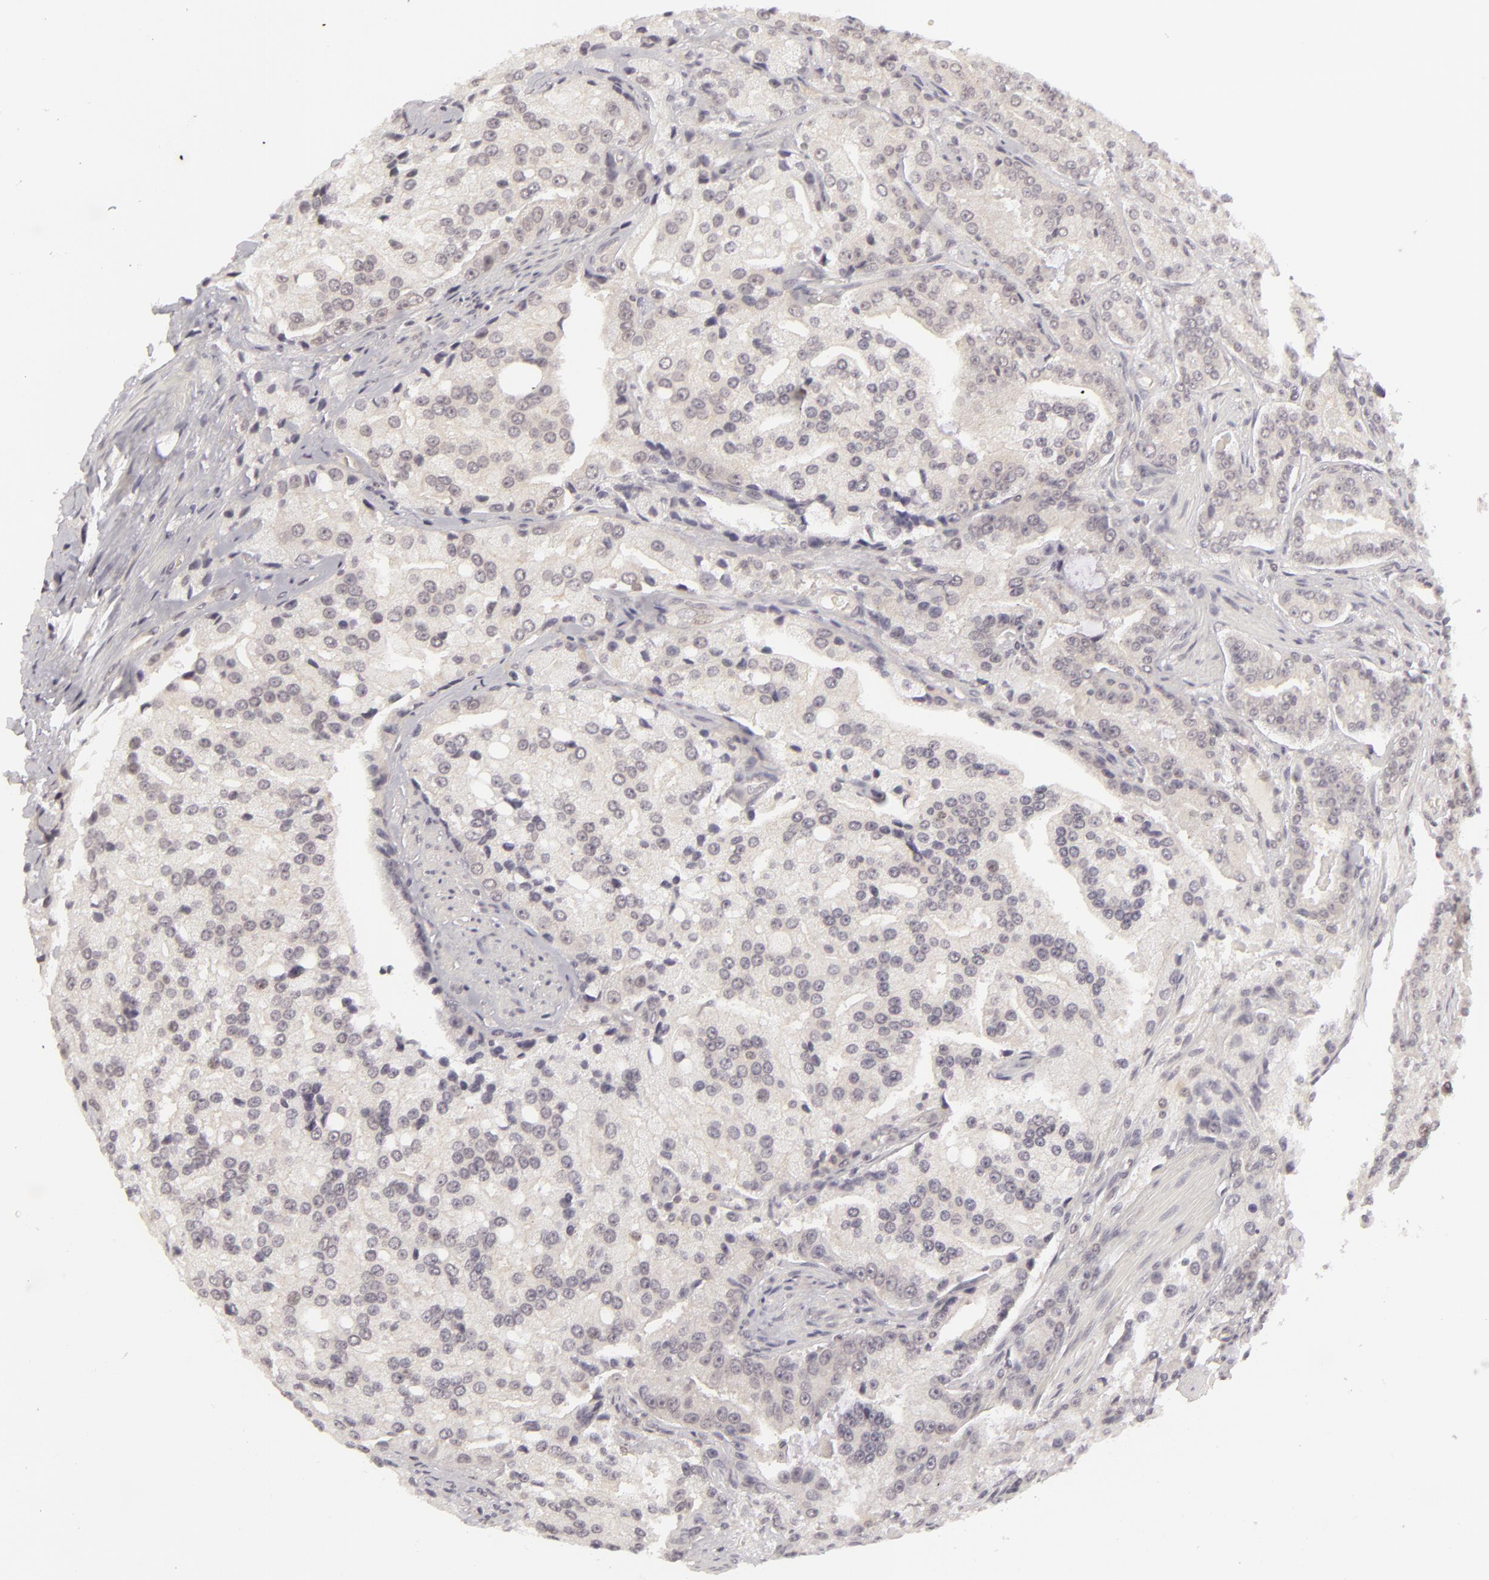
{"staining": {"intensity": "negative", "quantity": "none", "location": "none"}, "tissue": "prostate cancer", "cell_type": "Tumor cells", "image_type": "cancer", "snomed": [{"axis": "morphology", "description": "Adenocarcinoma, Medium grade"}, {"axis": "topography", "description": "Prostate"}], "caption": "Prostate cancer (adenocarcinoma (medium-grade)) stained for a protein using immunohistochemistry displays no expression tumor cells.", "gene": "DLG3", "patient": {"sex": "male", "age": 72}}